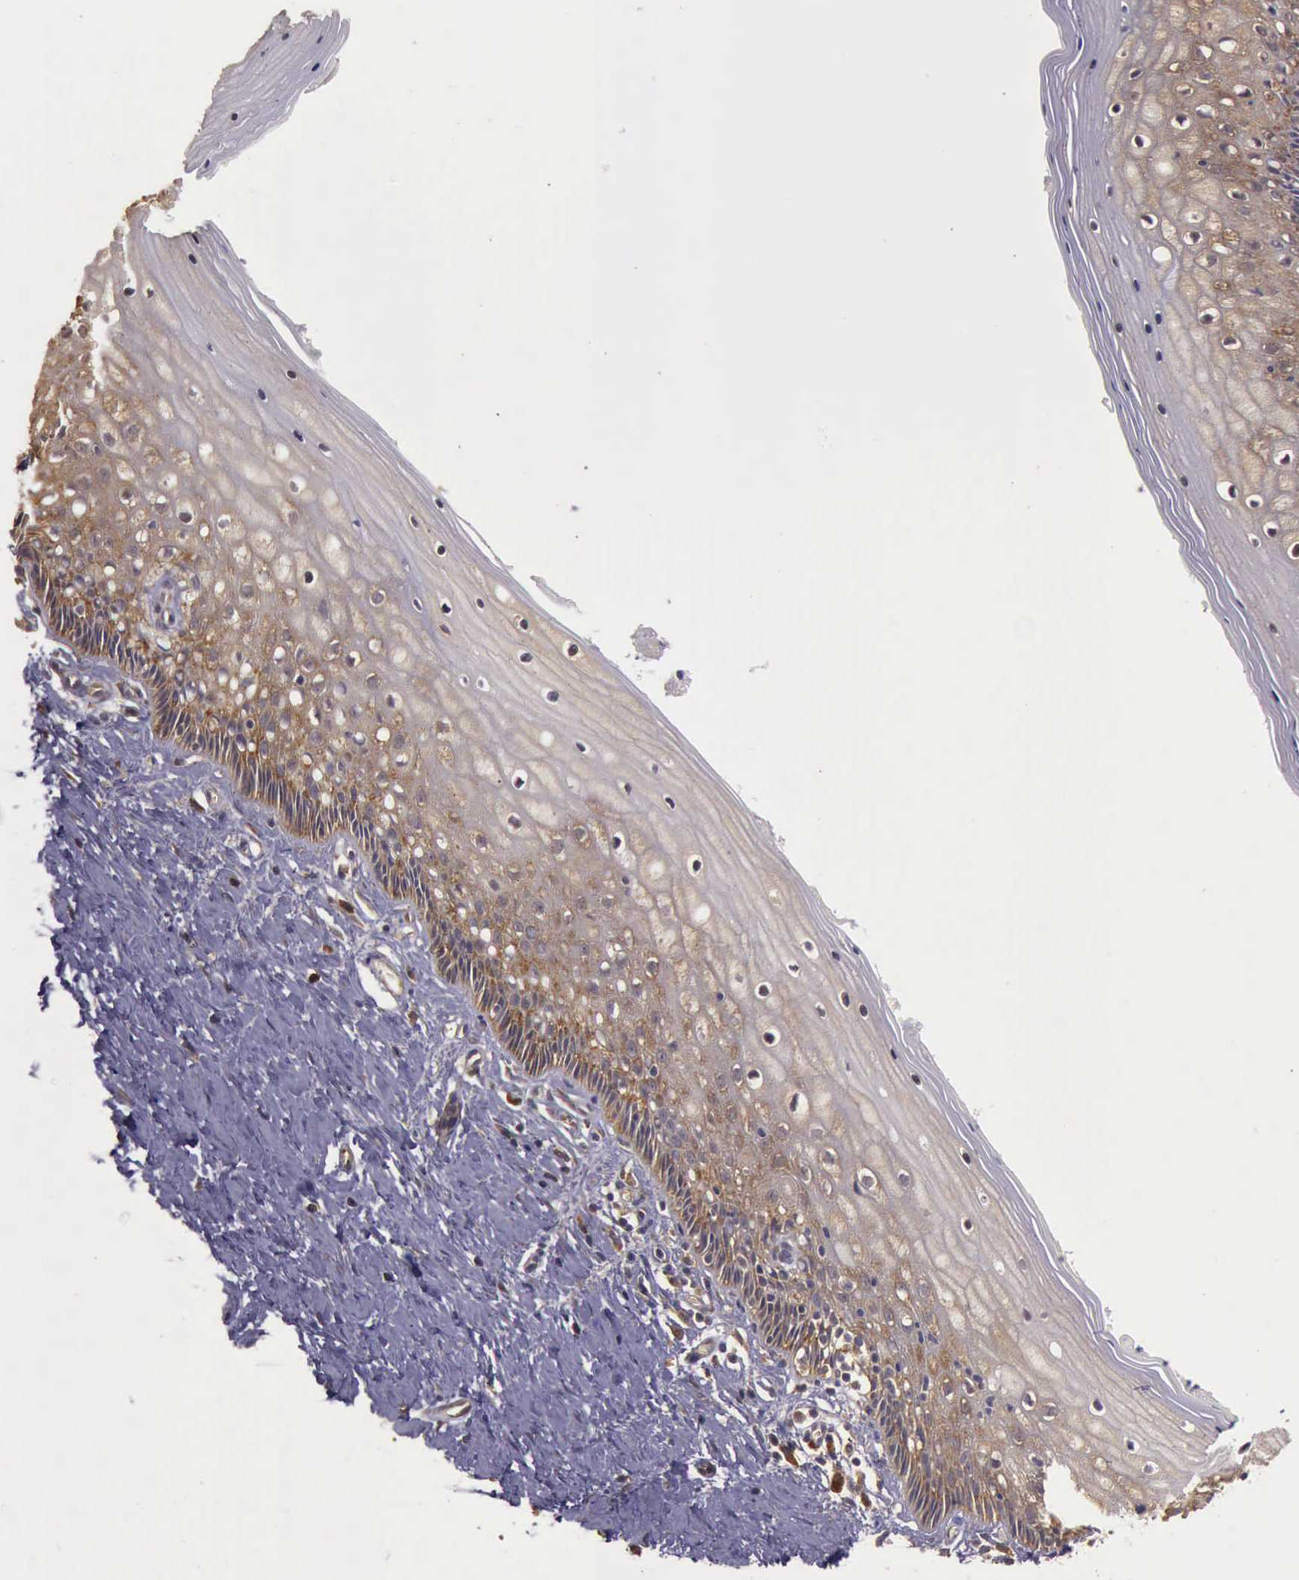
{"staining": {"intensity": "moderate", "quantity": "25%-75%", "location": "cytoplasmic/membranous"}, "tissue": "vagina", "cell_type": "Squamous epithelial cells", "image_type": "normal", "snomed": [{"axis": "morphology", "description": "Normal tissue, NOS"}, {"axis": "topography", "description": "Vagina"}], "caption": "IHC image of unremarkable vagina: human vagina stained using immunohistochemistry (IHC) displays medium levels of moderate protein expression localized specifically in the cytoplasmic/membranous of squamous epithelial cells, appearing as a cytoplasmic/membranous brown color.", "gene": "EIF5", "patient": {"sex": "female", "age": 46}}